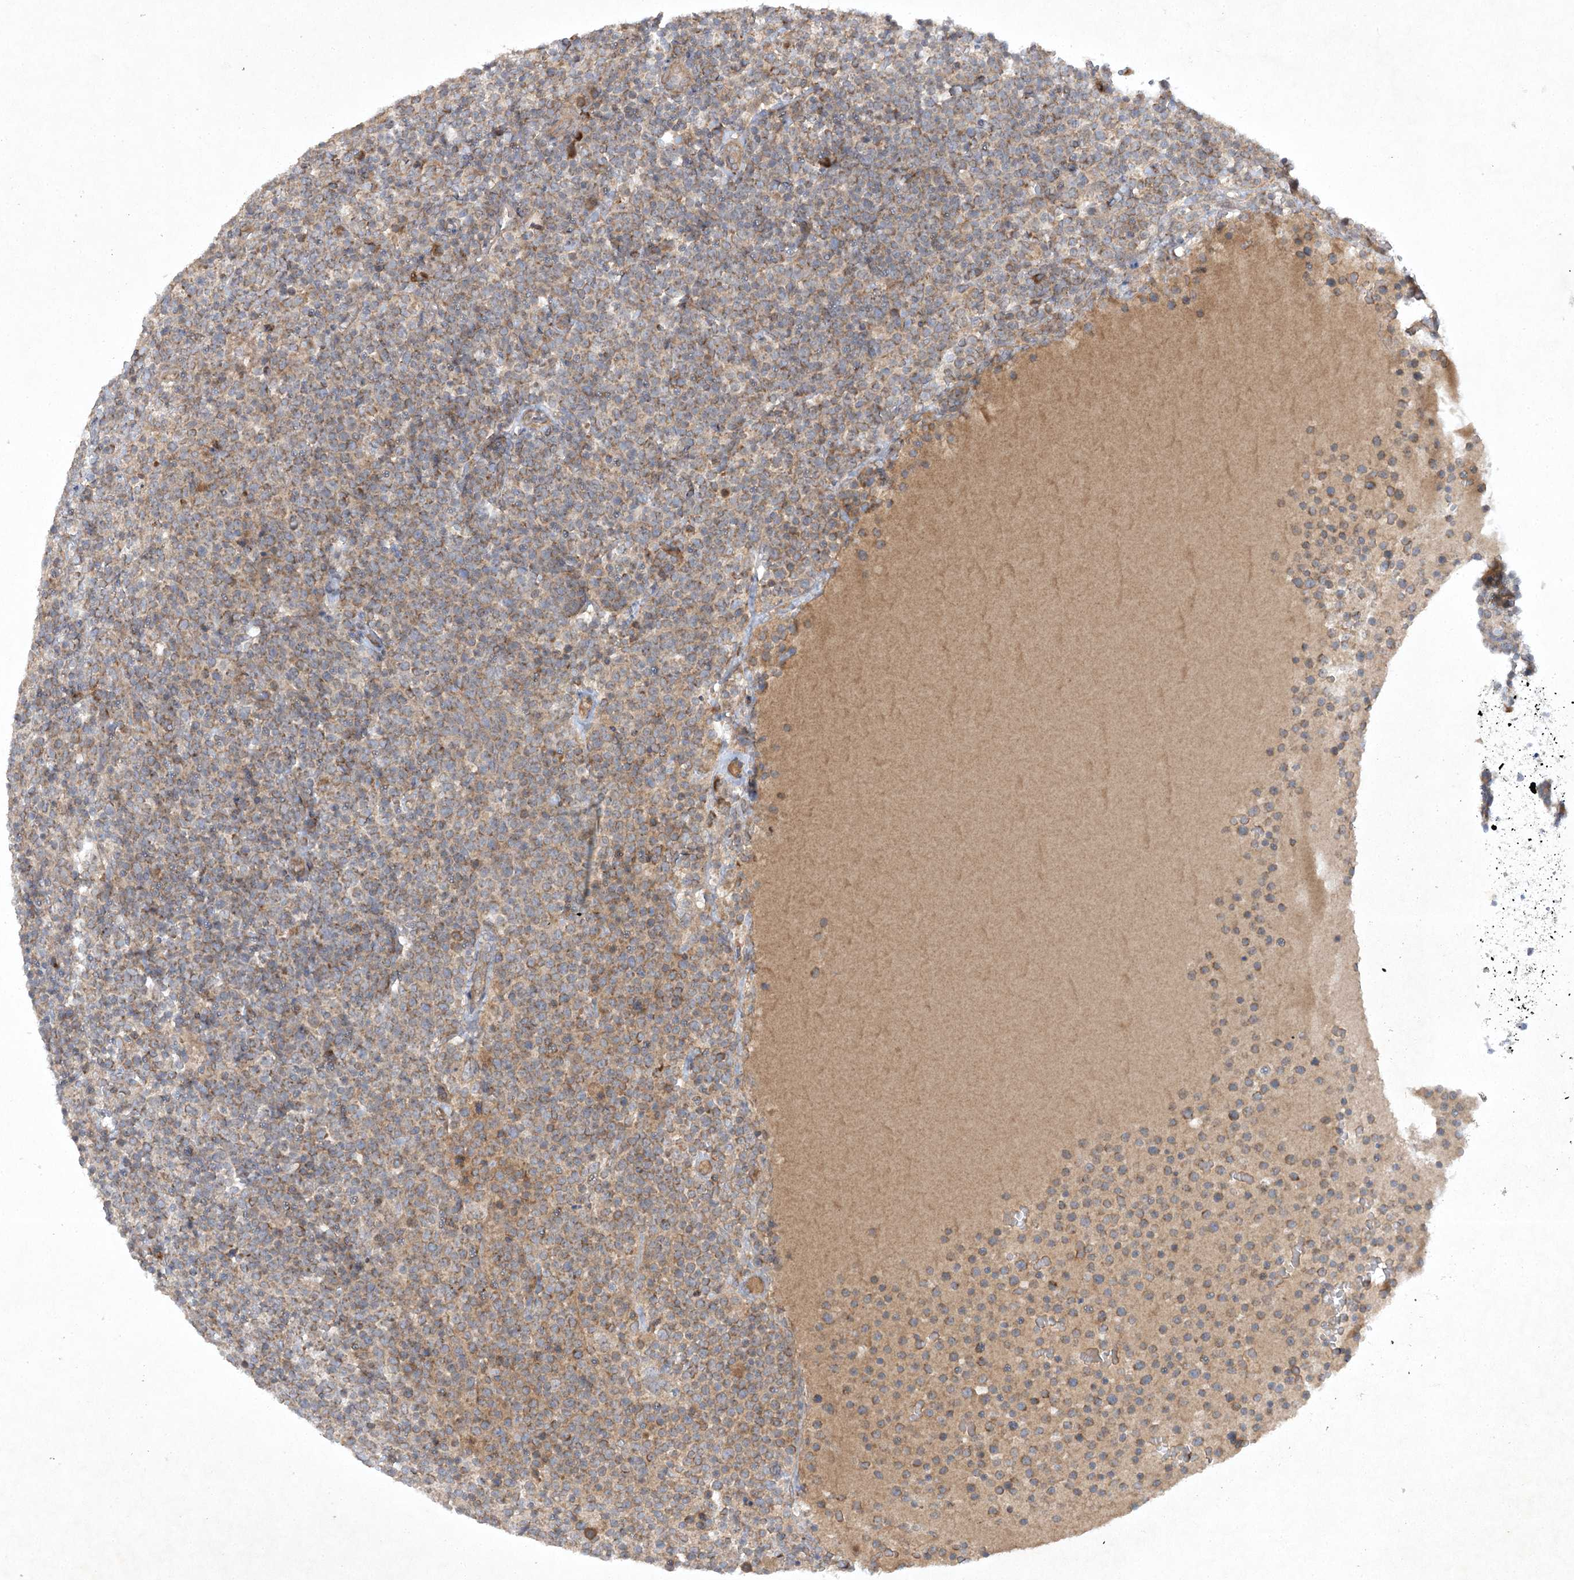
{"staining": {"intensity": "moderate", "quantity": "25%-75%", "location": "cytoplasmic/membranous"}, "tissue": "lymphoma", "cell_type": "Tumor cells", "image_type": "cancer", "snomed": [{"axis": "morphology", "description": "Malignant lymphoma, non-Hodgkin's type, High grade"}, {"axis": "topography", "description": "Lymph node"}], "caption": "High-power microscopy captured an immunohistochemistry (IHC) photomicrograph of malignant lymphoma, non-Hodgkin's type (high-grade), revealing moderate cytoplasmic/membranous positivity in about 25%-75% of tumor cells. (Brightfield microscopy of DAB IHC at high magnification).", "gene": "TRAF3IP1", "patient": {"sex": "male", "age": 61}}